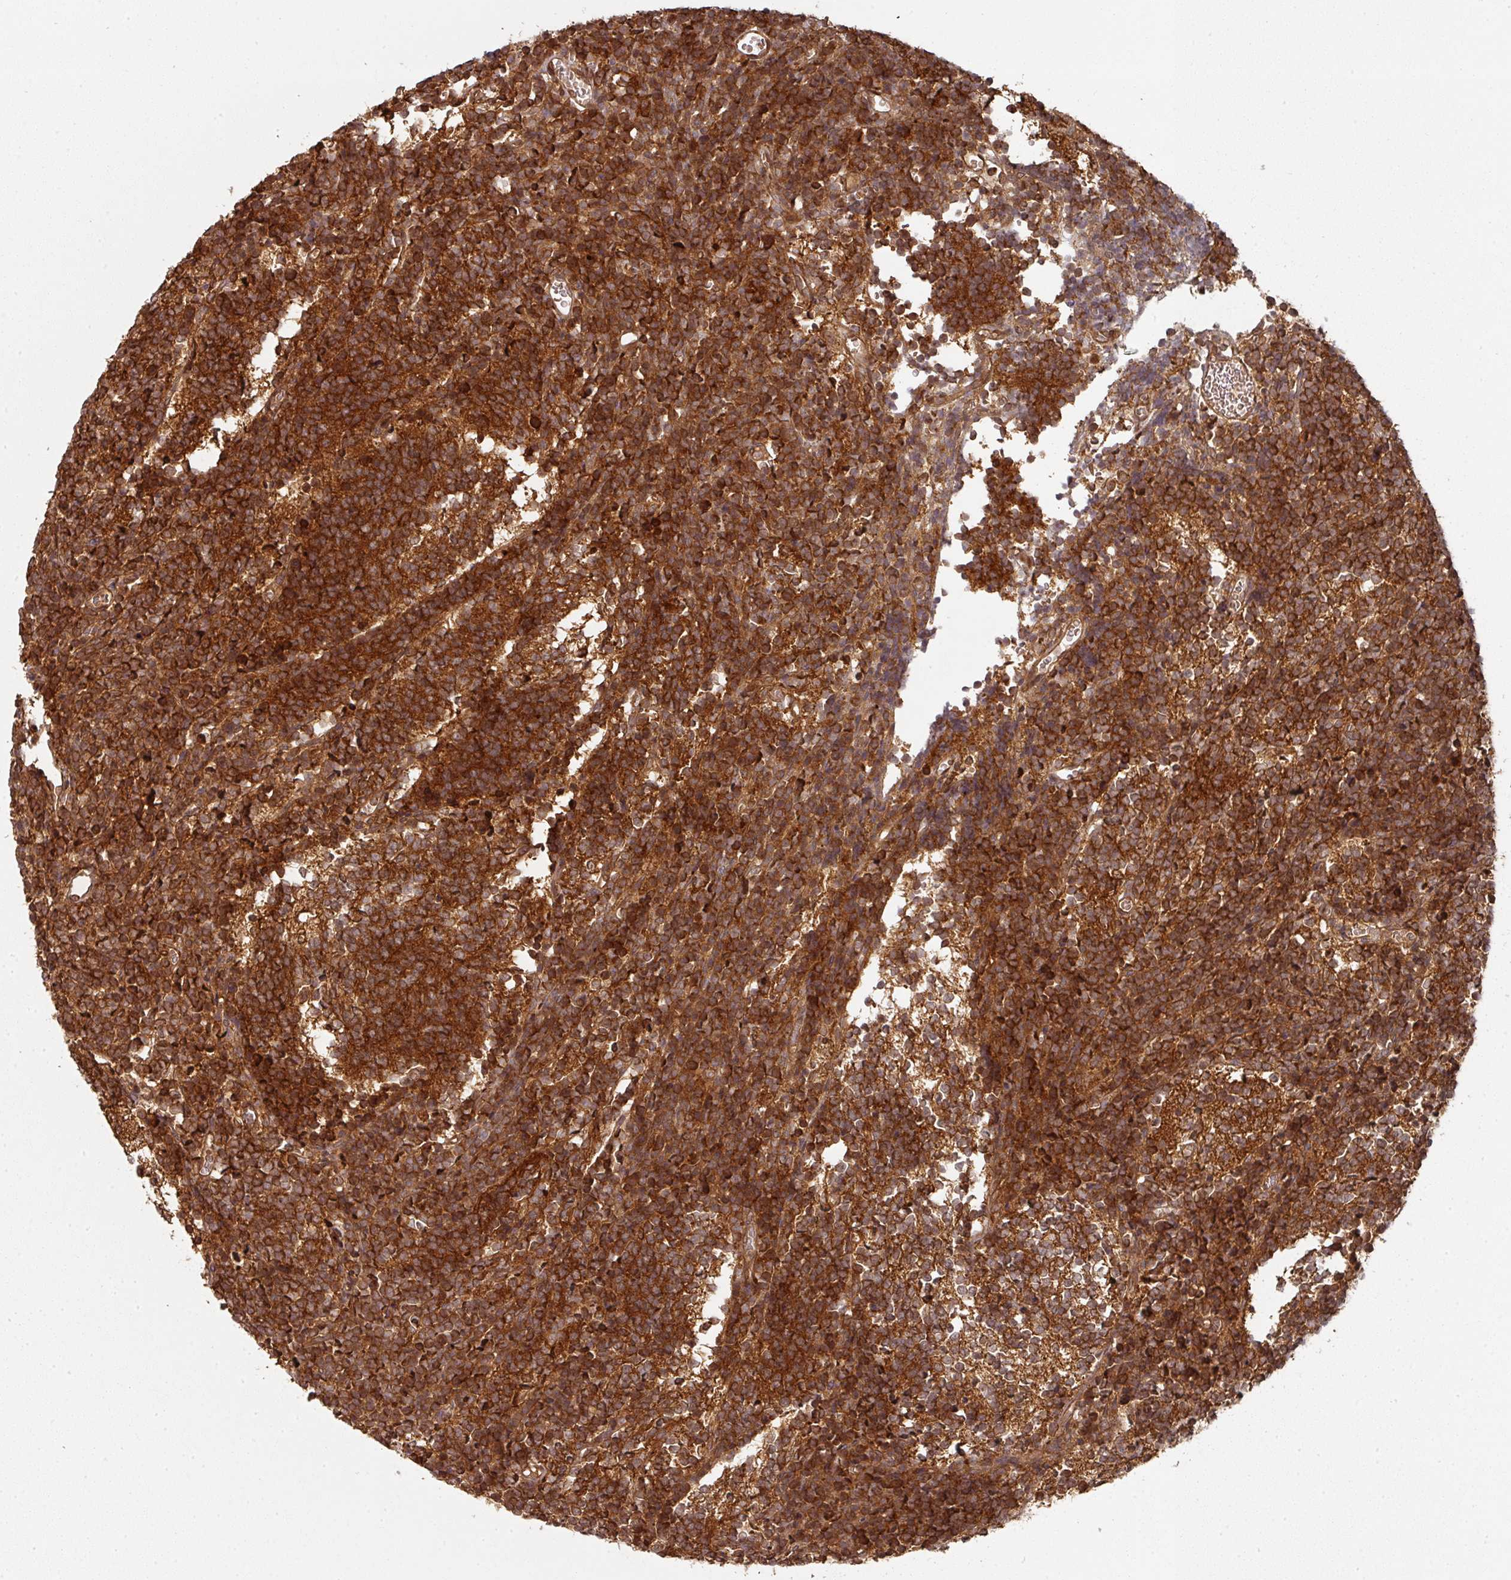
{"staining": {"intensity": "strong", "quantity": ">75%", "location": "cytoplasmic/membranous"}, "tissue": "glioma", "cell_type": "Tumor cells", "image_type": "cancer", "snomed": [{"axis": "morphology", "description": "Glioma, malignant, Low grade"}, {"axis": "topography", "description": "Brain"}], "caption": "Protein staining of low-grade glioma (malignant) tissue demonstrates strong cytoplasmic/membranous staining in about >75% of tumor cells.", "gene": "EIF4EBP2", "patient": {"sex": "female", "age": 1}}